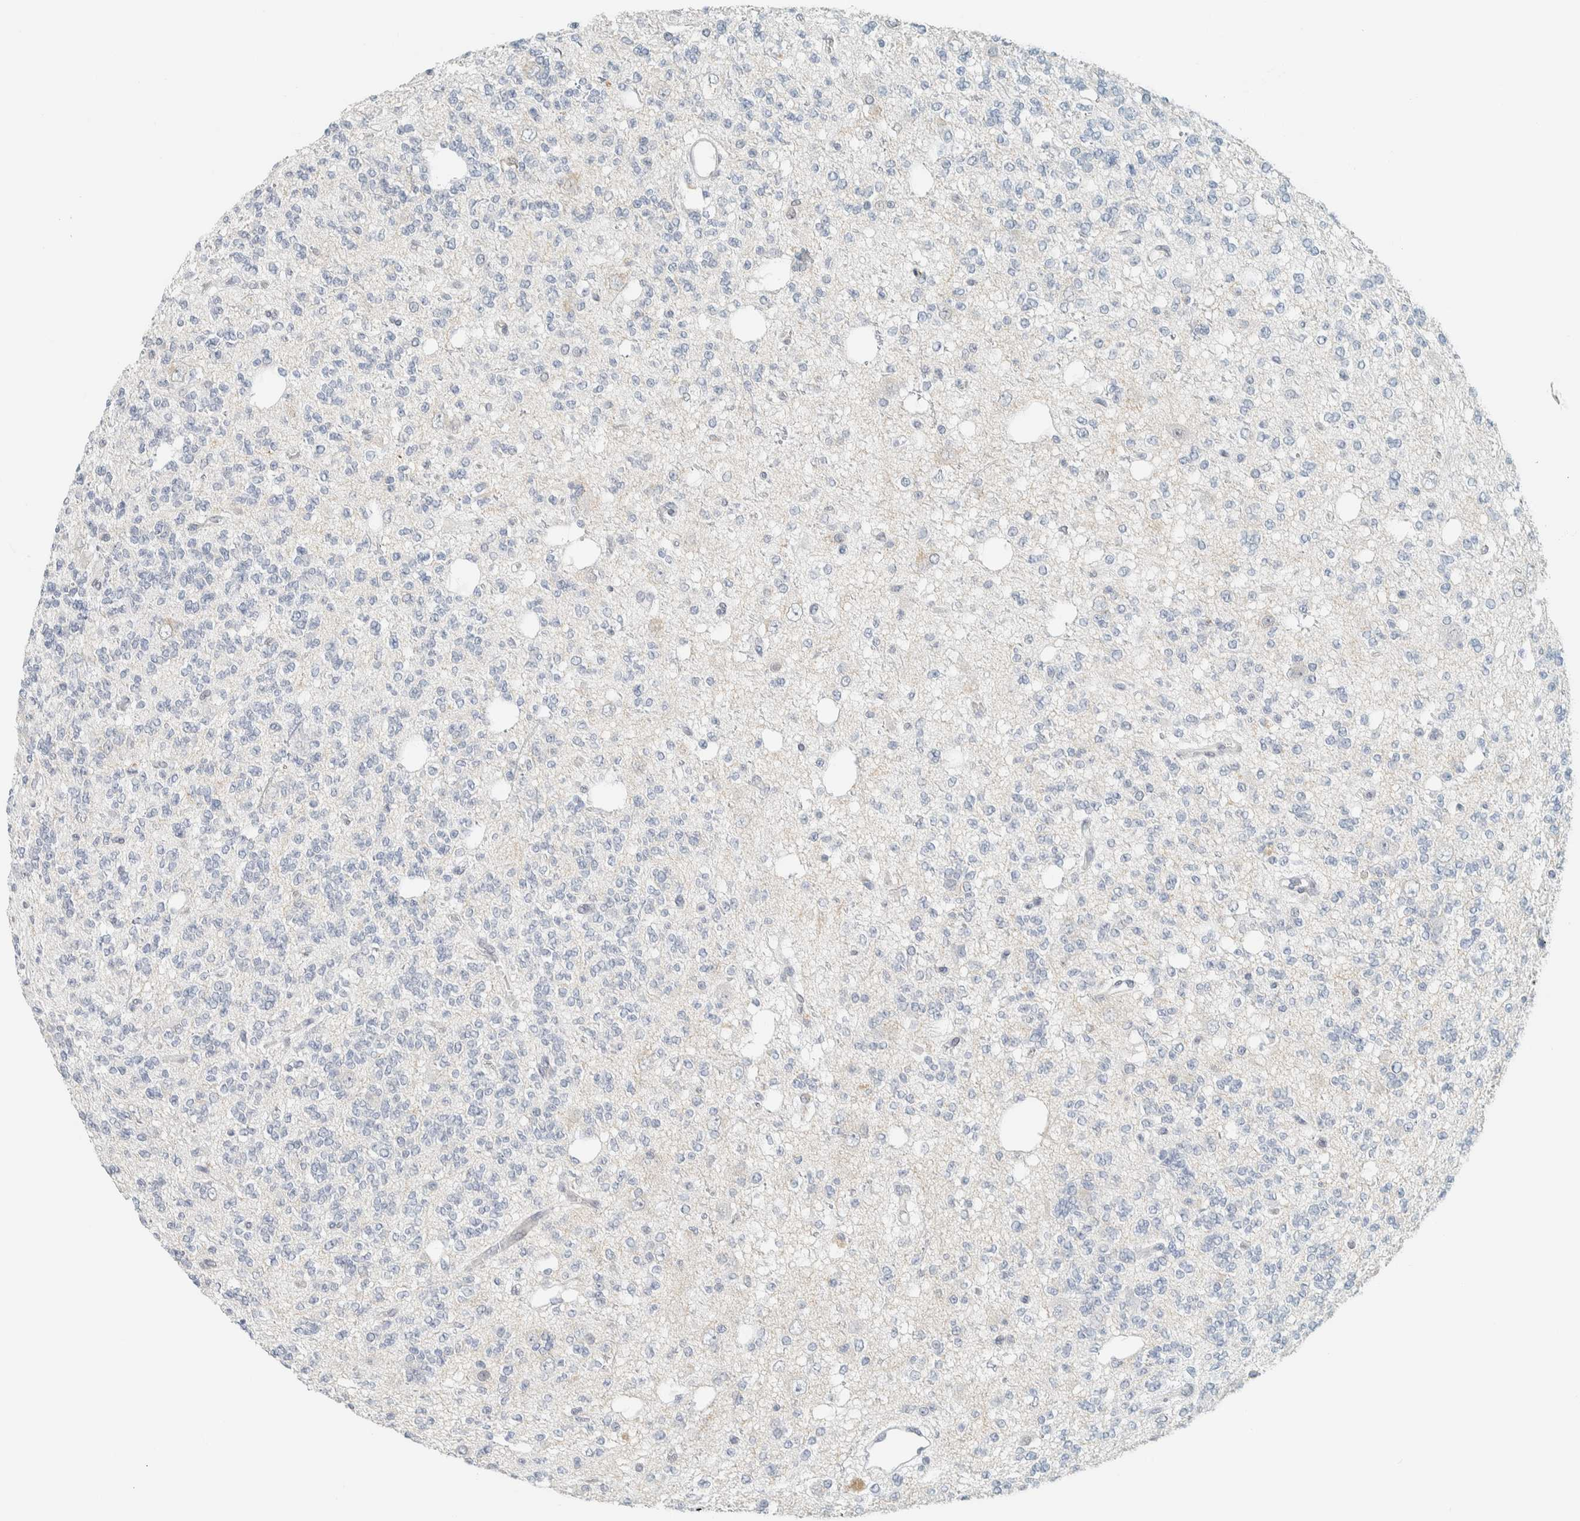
{"staining": {"intensity": "negative", "quantity": "none", "location": "none"}, "tissue": "glioma", "cell_type": "Tumor cells", "image_type": "cancer", "snomed": [{"axis": "morphology", "description": "Glioma, malignant, Low grade"}, {"axis": "topography", "description": "Brain"}], "caption": "Tumor cells are negative for brown protein staining in glioma.", "gene": "C1QTNF12", "patient": {"sex": "male", "age": 38}}